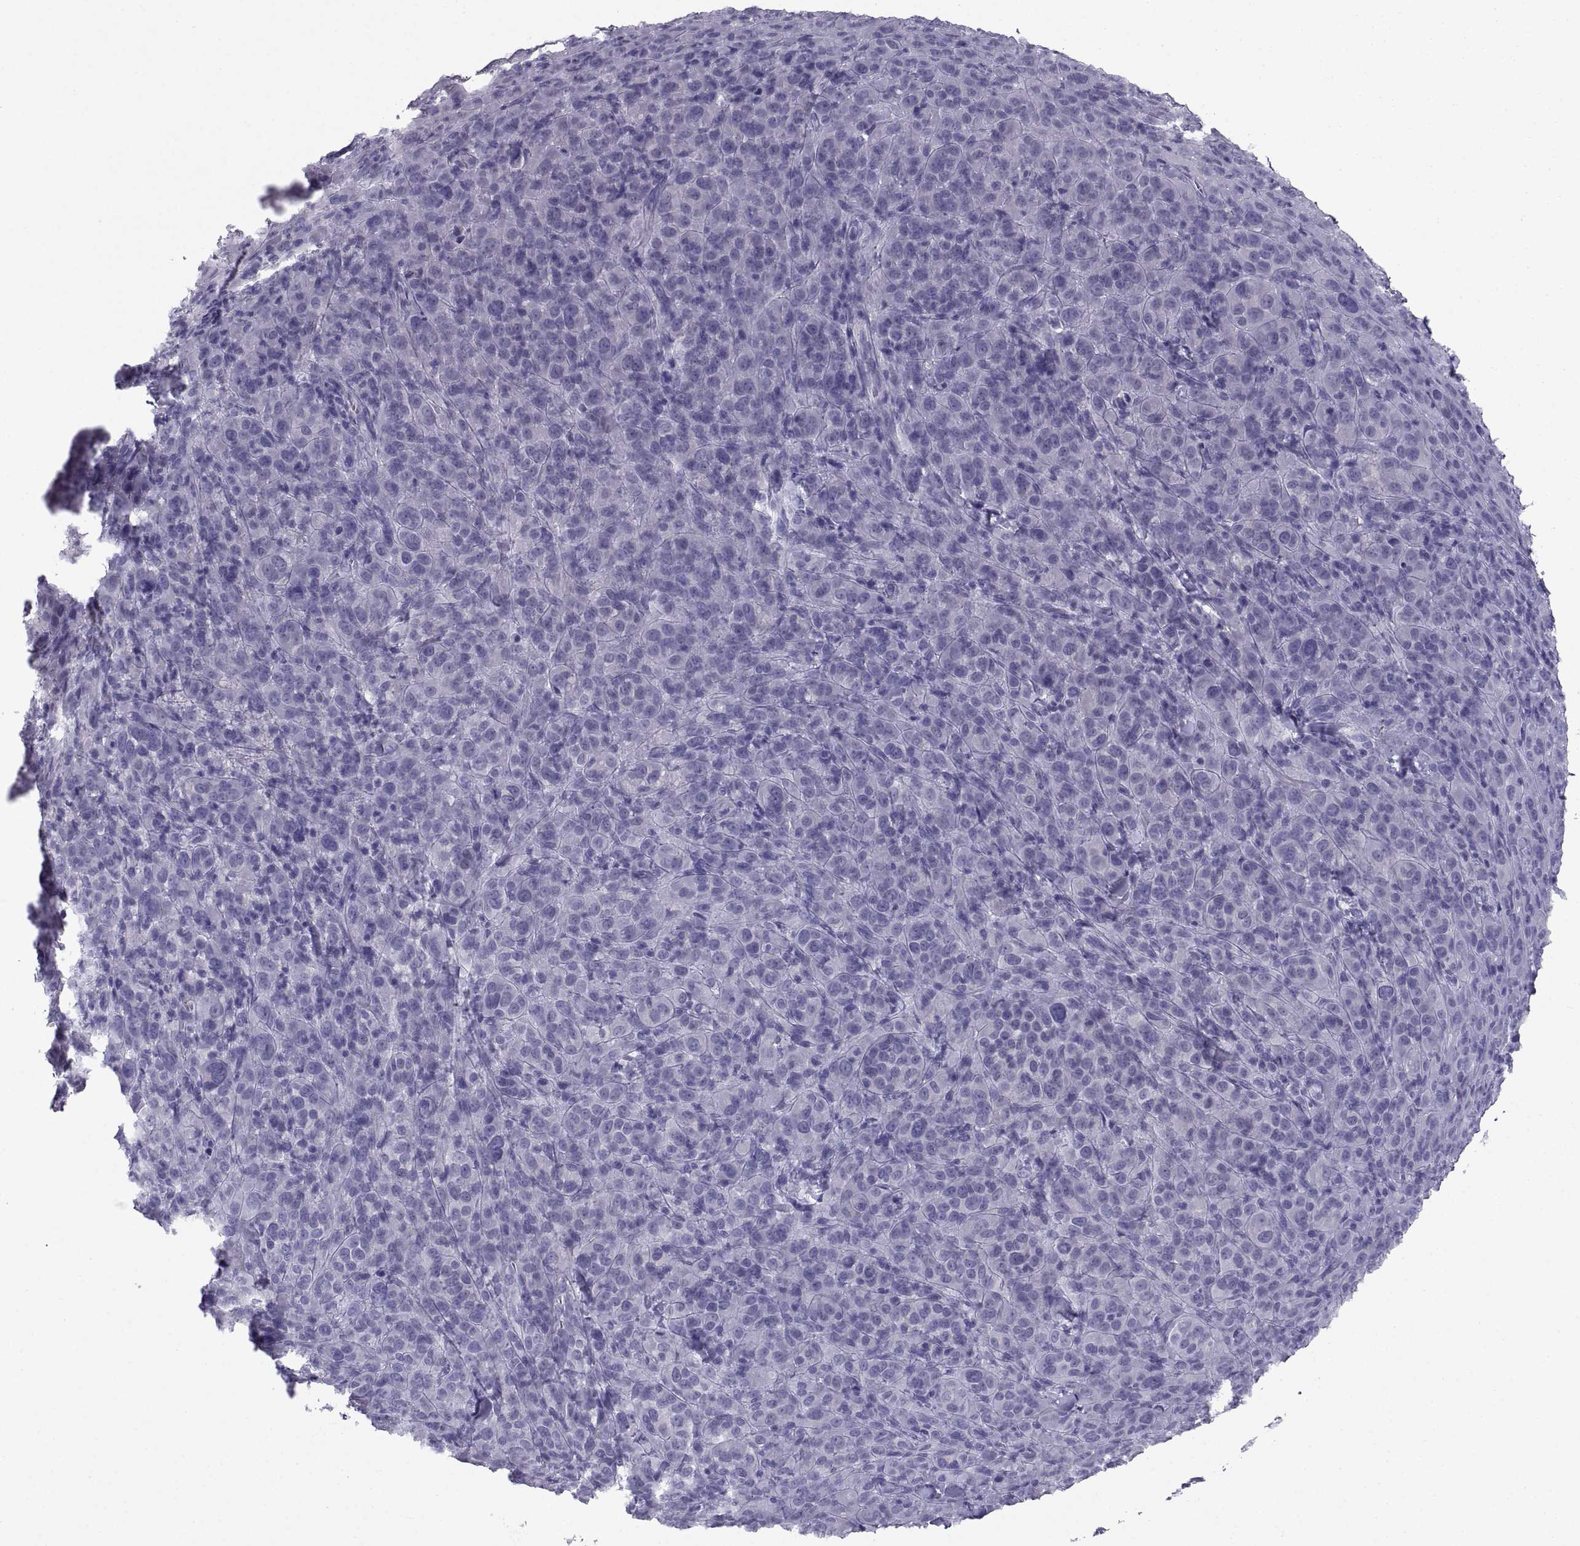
{"staining": {"intensity": "negative", "quantity": "none", "location": "none"}, "tissue": "melanoma", "cell_type": "Tumor cells", "image_type": "cancer", "snomed": [{"axis": "morphology", "description": "Malignant melanoma, NOS"}, {"axis": "topography", "description": "Skin"}], "caption": "Histopathology image shows no protein expression in tumor cells of melanoma tissue.", "gene": "PCSK1N", "patient": {"sex": "female", "age": 87}}